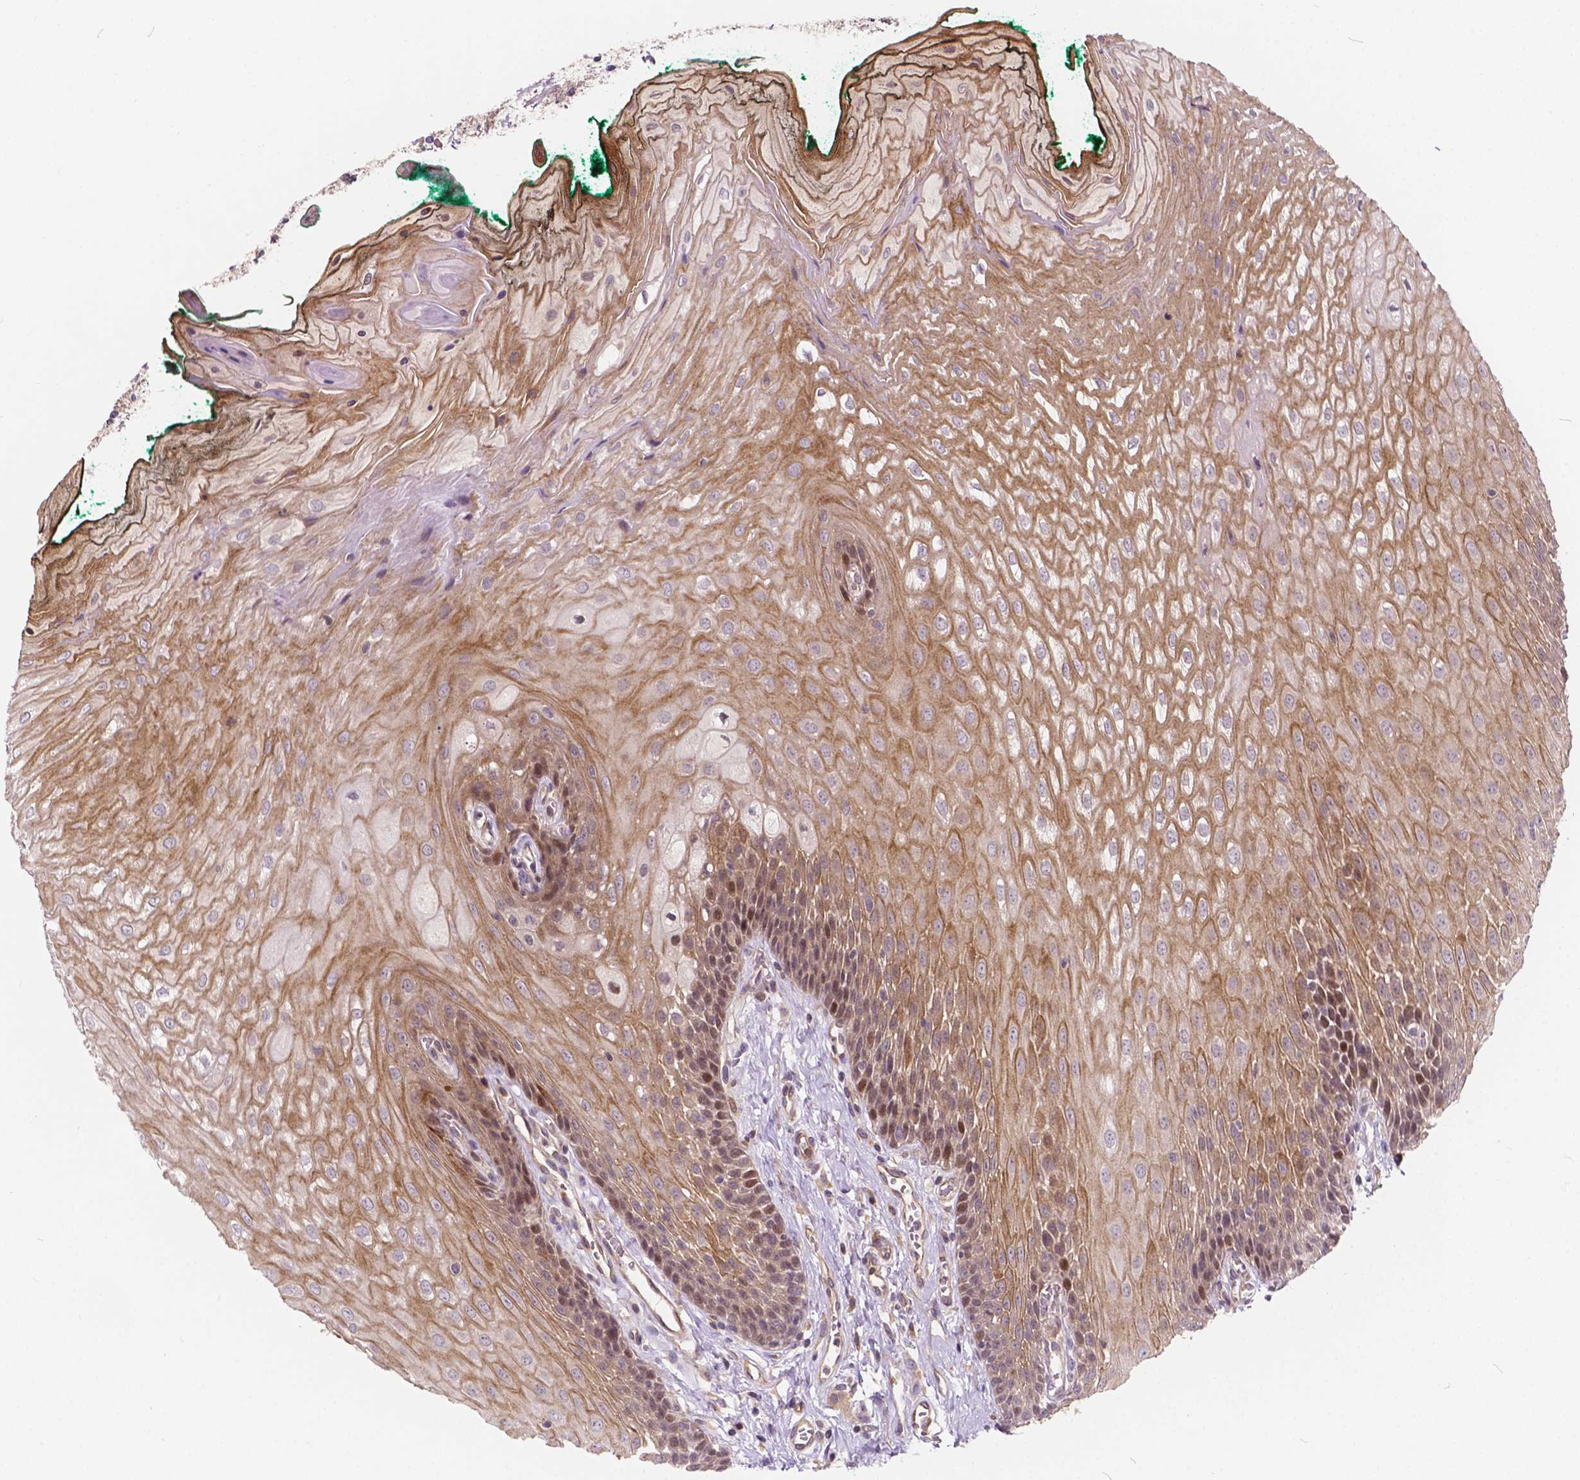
{"staining": {"intensity": "moderate", "quantity": ">75%", "location": "cytoplasmic/membranous"}, "tissue": "oral mucosa", "cell_type": "Squamous epithelial cells", "image_type": "normal", "snomed": [{"axis": "morphology", "description": "Normal tissue, NOS"}, {"axis": "topography", "description": "Oral tissue"}], "caption": "A histopathology image of oral mucosa stained for a protein exhibits moderate cytoplasmic/membranous brown staining in squamous epithelial cells.", "gene": "INPP5E", "patient": {"sex": "female", "age": 68}}